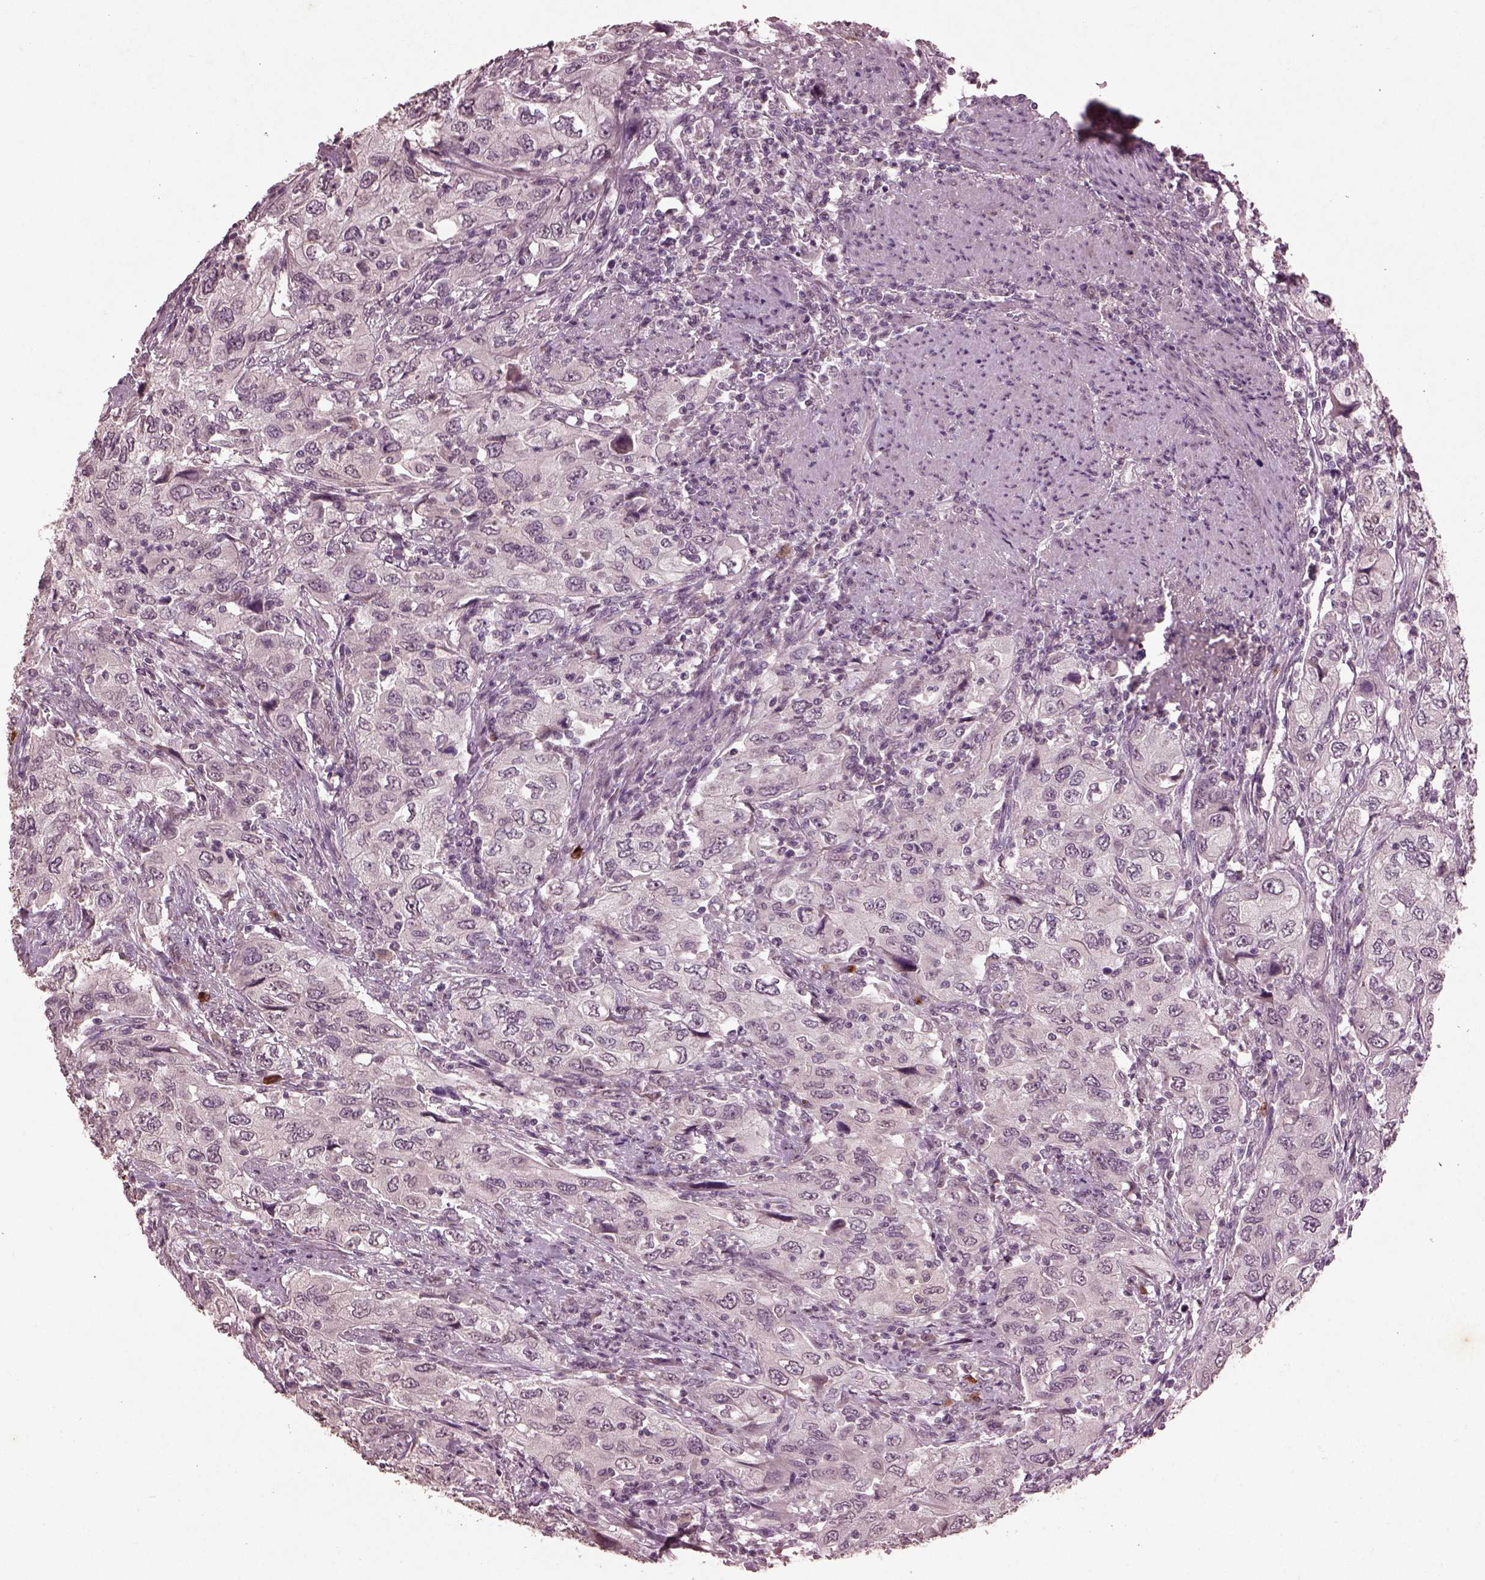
{"staining": {"intensity": "negative", "quantity": "none", "location": "none"}, "tissue": "urothelial cancer", "cell_type": "Tumor cells", "image_type": "cancer", "snomed": [{"axis": "morphology", "description": "Urothelial carcinoma, High grade"}, {"axis": "topography", "description": "Urinary bladder"}], "caption": "Urothelial cancer was stained to show a protein in brown. There is no significant positivity in tumor cells.", "gene": "IL18RAP", "patient": {"sex": "male", "age": 76}}